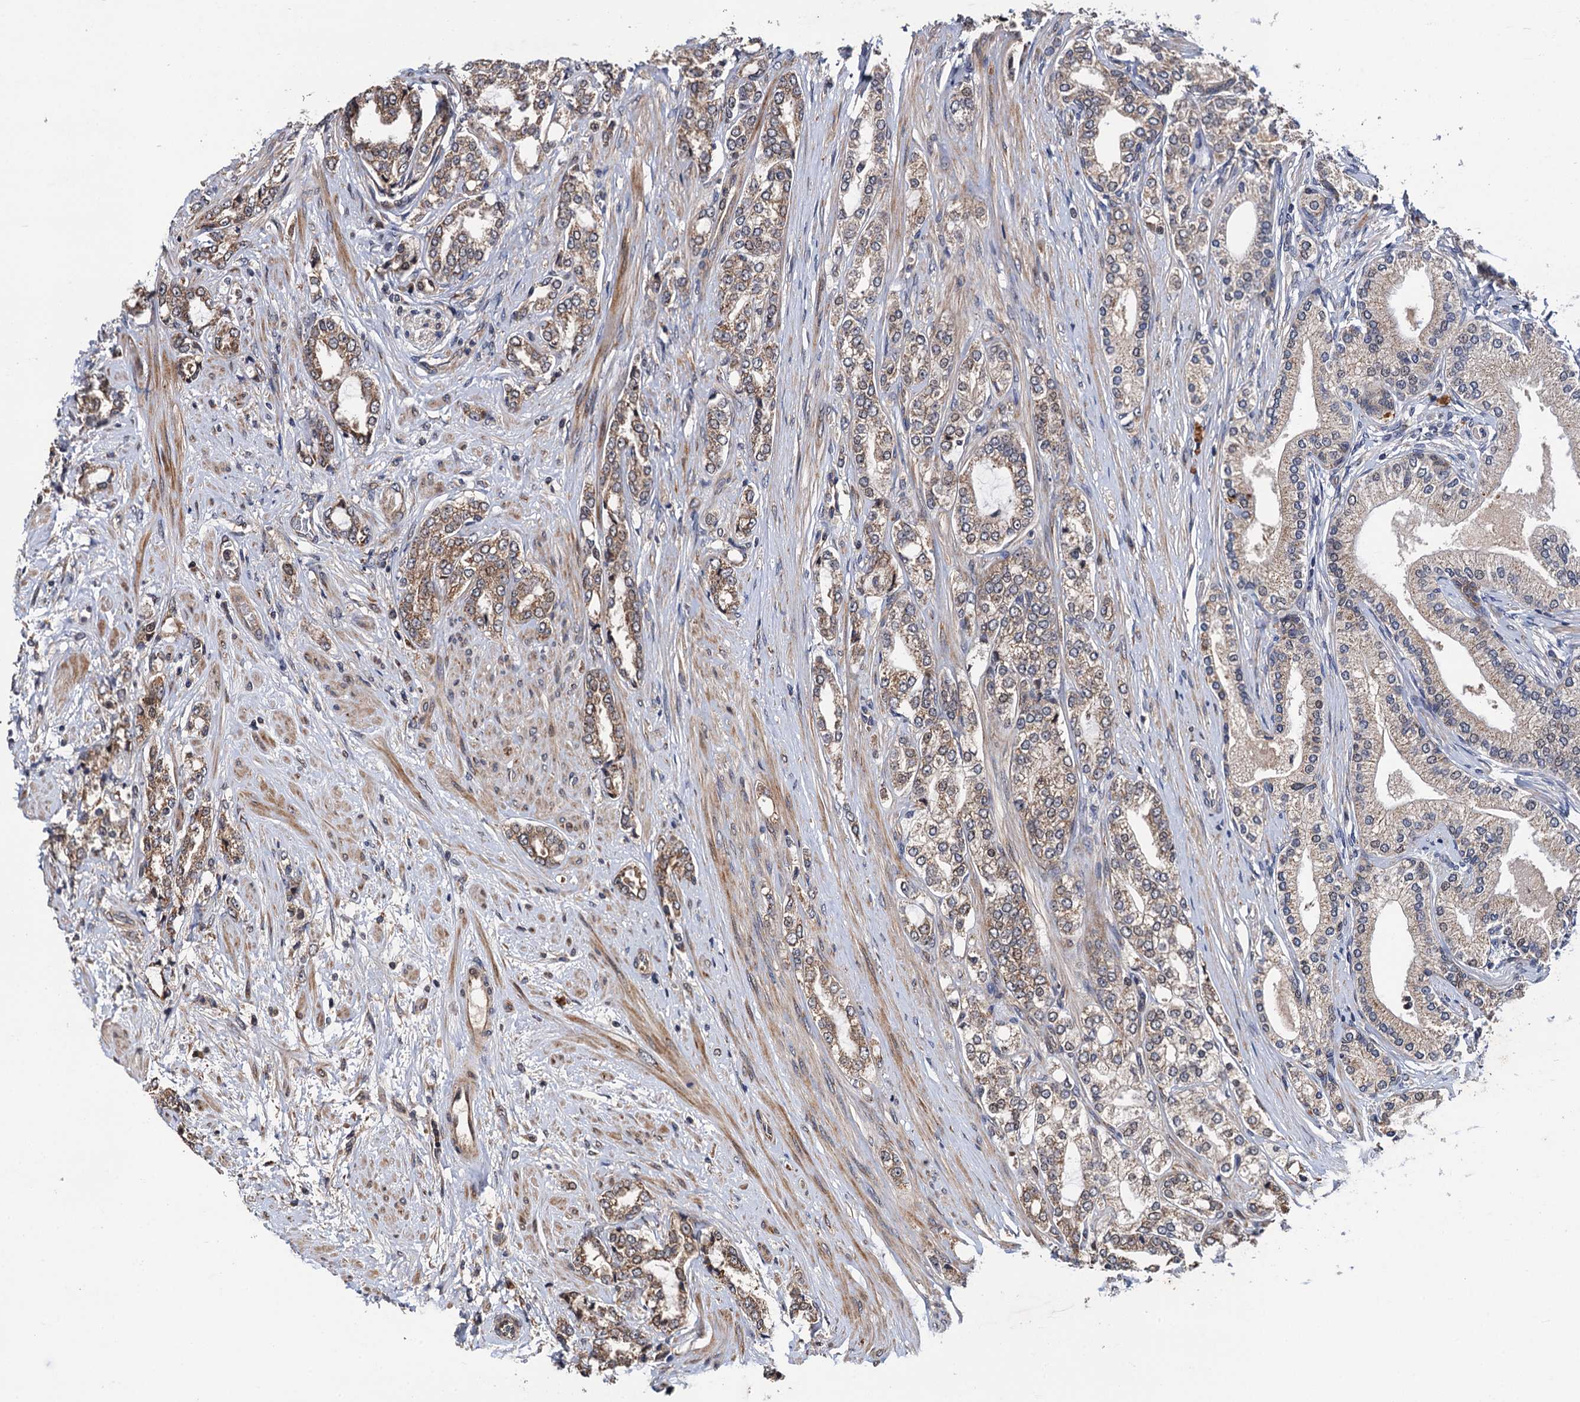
{"staining": {"intensity": "moderate", "quantity": ">75%", "location": "cytoplasmic/membranous"}, "tissue": "prostate cancer", "cell_type": "Tumor cells", "image_type": "cancer", "snomed": [{"axis": "morphology", "description": "Adenocarcinoma, High grade"}, {"axis": "topography", "description": "Prostate"}], "caption": "Human prostate adenocarcinoma (high-grade) stained with a brown dye exhibits moderate cytoplasmic/membranous positive staining in approximately >75% of tumor cells.", "gene": "NAA16", "patient": {"sex": "male", "age": 64}}